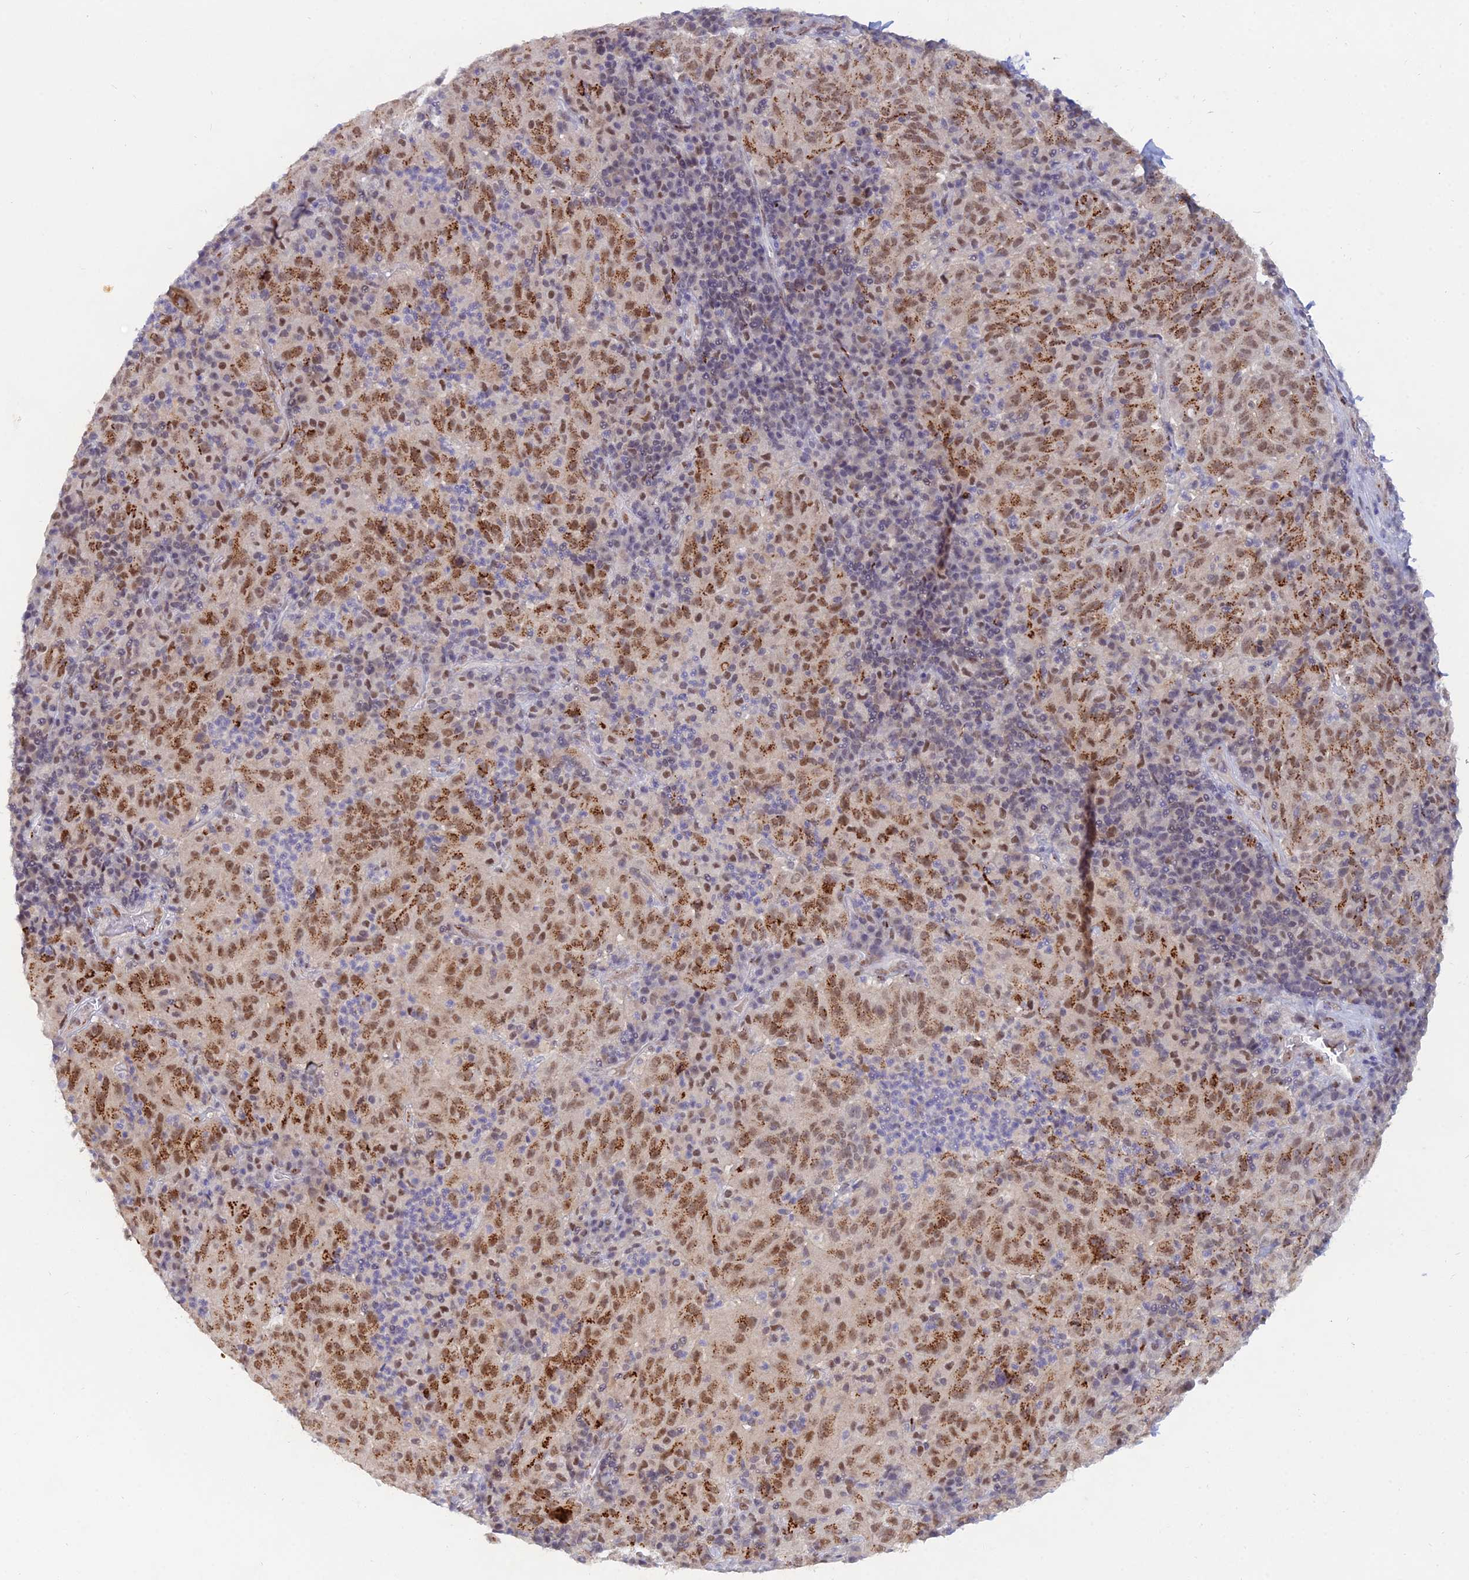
{"staining": {"intensity": "strong", "quantity": ">75%", "location": "cytoplasmic/membranous,nuclear"}, "tissue": "pancreatic cancer", "cell_type": "Tumor cells", "image_type": "cancer", "snomed": [{"axis": "morphology", "description": "Adenocarcinoma, NOS"}, {"axis": "topography", "description": "Pancreas"}], "caption": "Adenocarcinoma (pancreatic) tissue demonstrates strong cytoplasmic/membranous and nuclear expression in about >75% of tumor cells", "gene": "THOC3", "patient": {"sex": "male", "age": 63}}